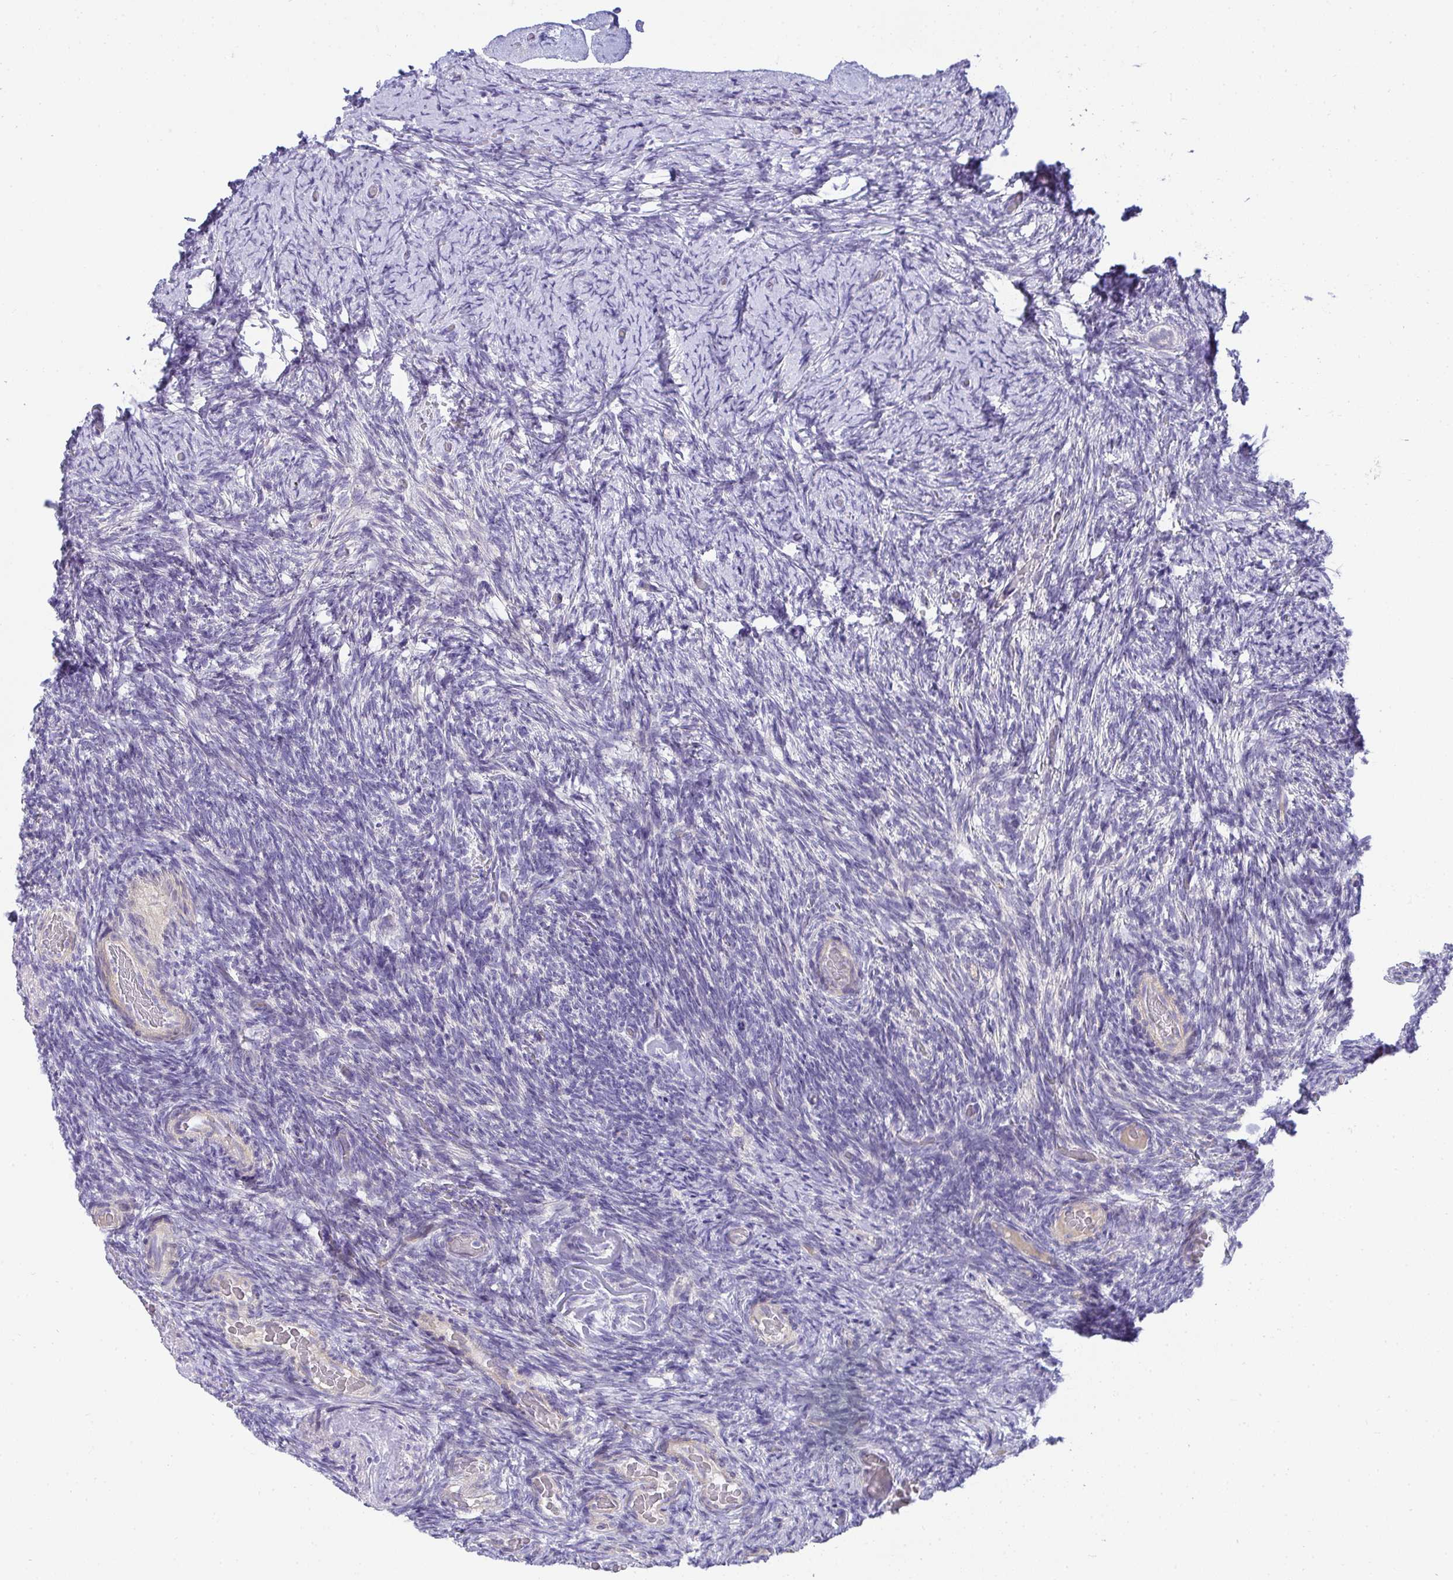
{"staining": {"intensity": "negative", "quantity": "none", "location": "none"}, "tissue": "ovary", "cell_type": "Ovarian stroma cells", "image_type": "normal", "snomed": [{"axis": "morphology", "description": "Normal tissue, NOS"}, {"axis": "topography", "description": "Ovary"}], "caption": "IHC photomicrograph of unremarkable human ovary stained for a protein (brown), which demonstrates no positivity in ovarian stroma cells. The staining was performed using DAB (3,3'-diaminobenzidine) to visualize the protein expression in brown, while the nuclei were stained in blue with hematoxylin (Magnification: 20x).", "gene": "AK5", "patient": {"sex": "female", "age": 34}}